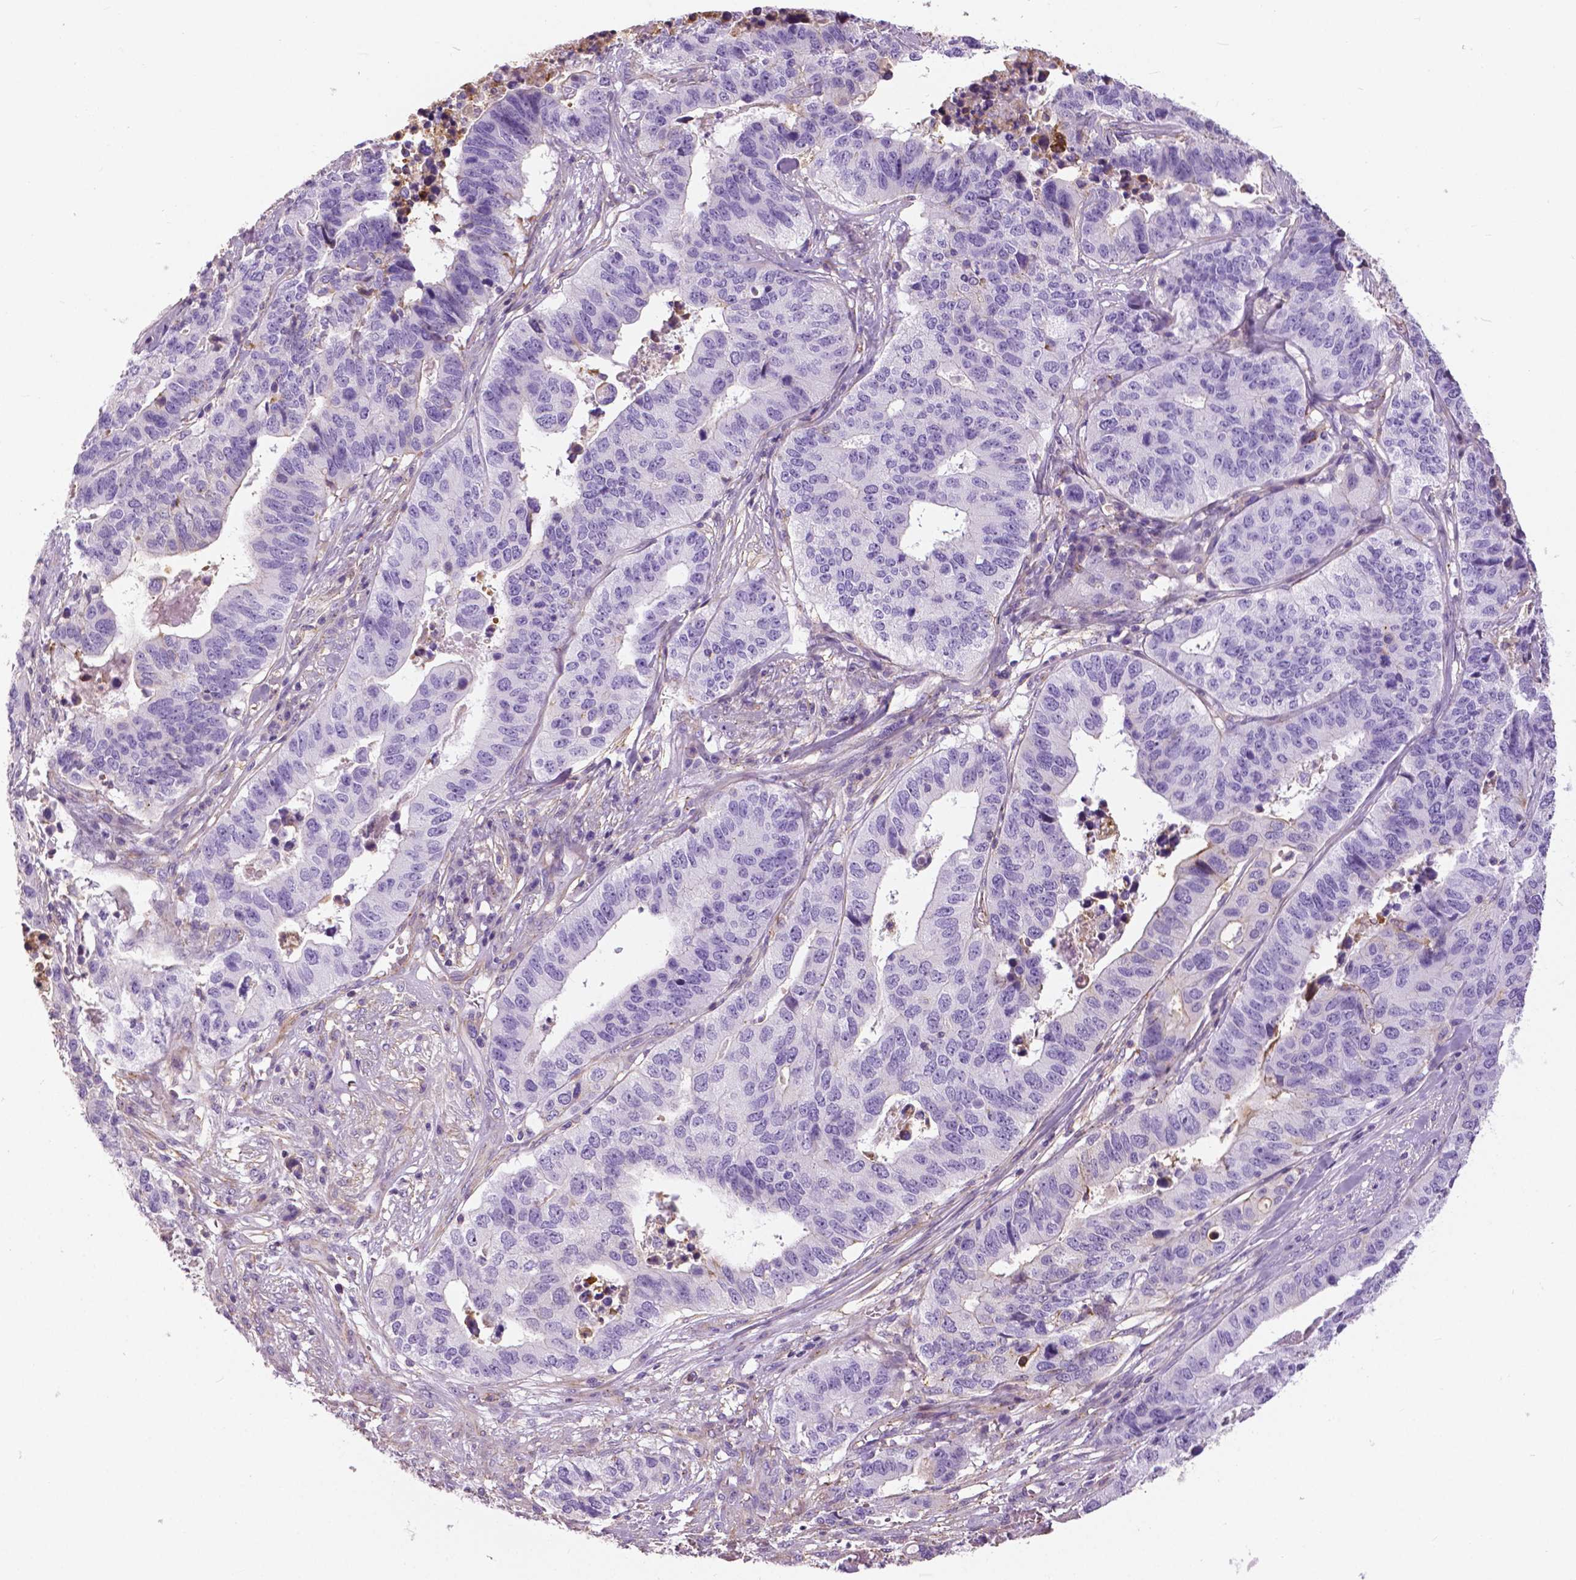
{"staining": {"intensity": "negative", "quantity": "none", "location": "none"}, "tissue": "stomach cancer", "cell_type": "Tumor cells", "image_type": "cancer", "snomed": [{"axis": "morphology", "description": "Adenocarcinoma, NOS"}, {"axis": "topography", "description": "Stomach, upper"}], "caption": "This is an immunohistochemistry image of stomach adenocarcinoma. There is no expression in tumor cells.", "gene": "ANXA13", "patient": {"sex": "female", "age": 67}}